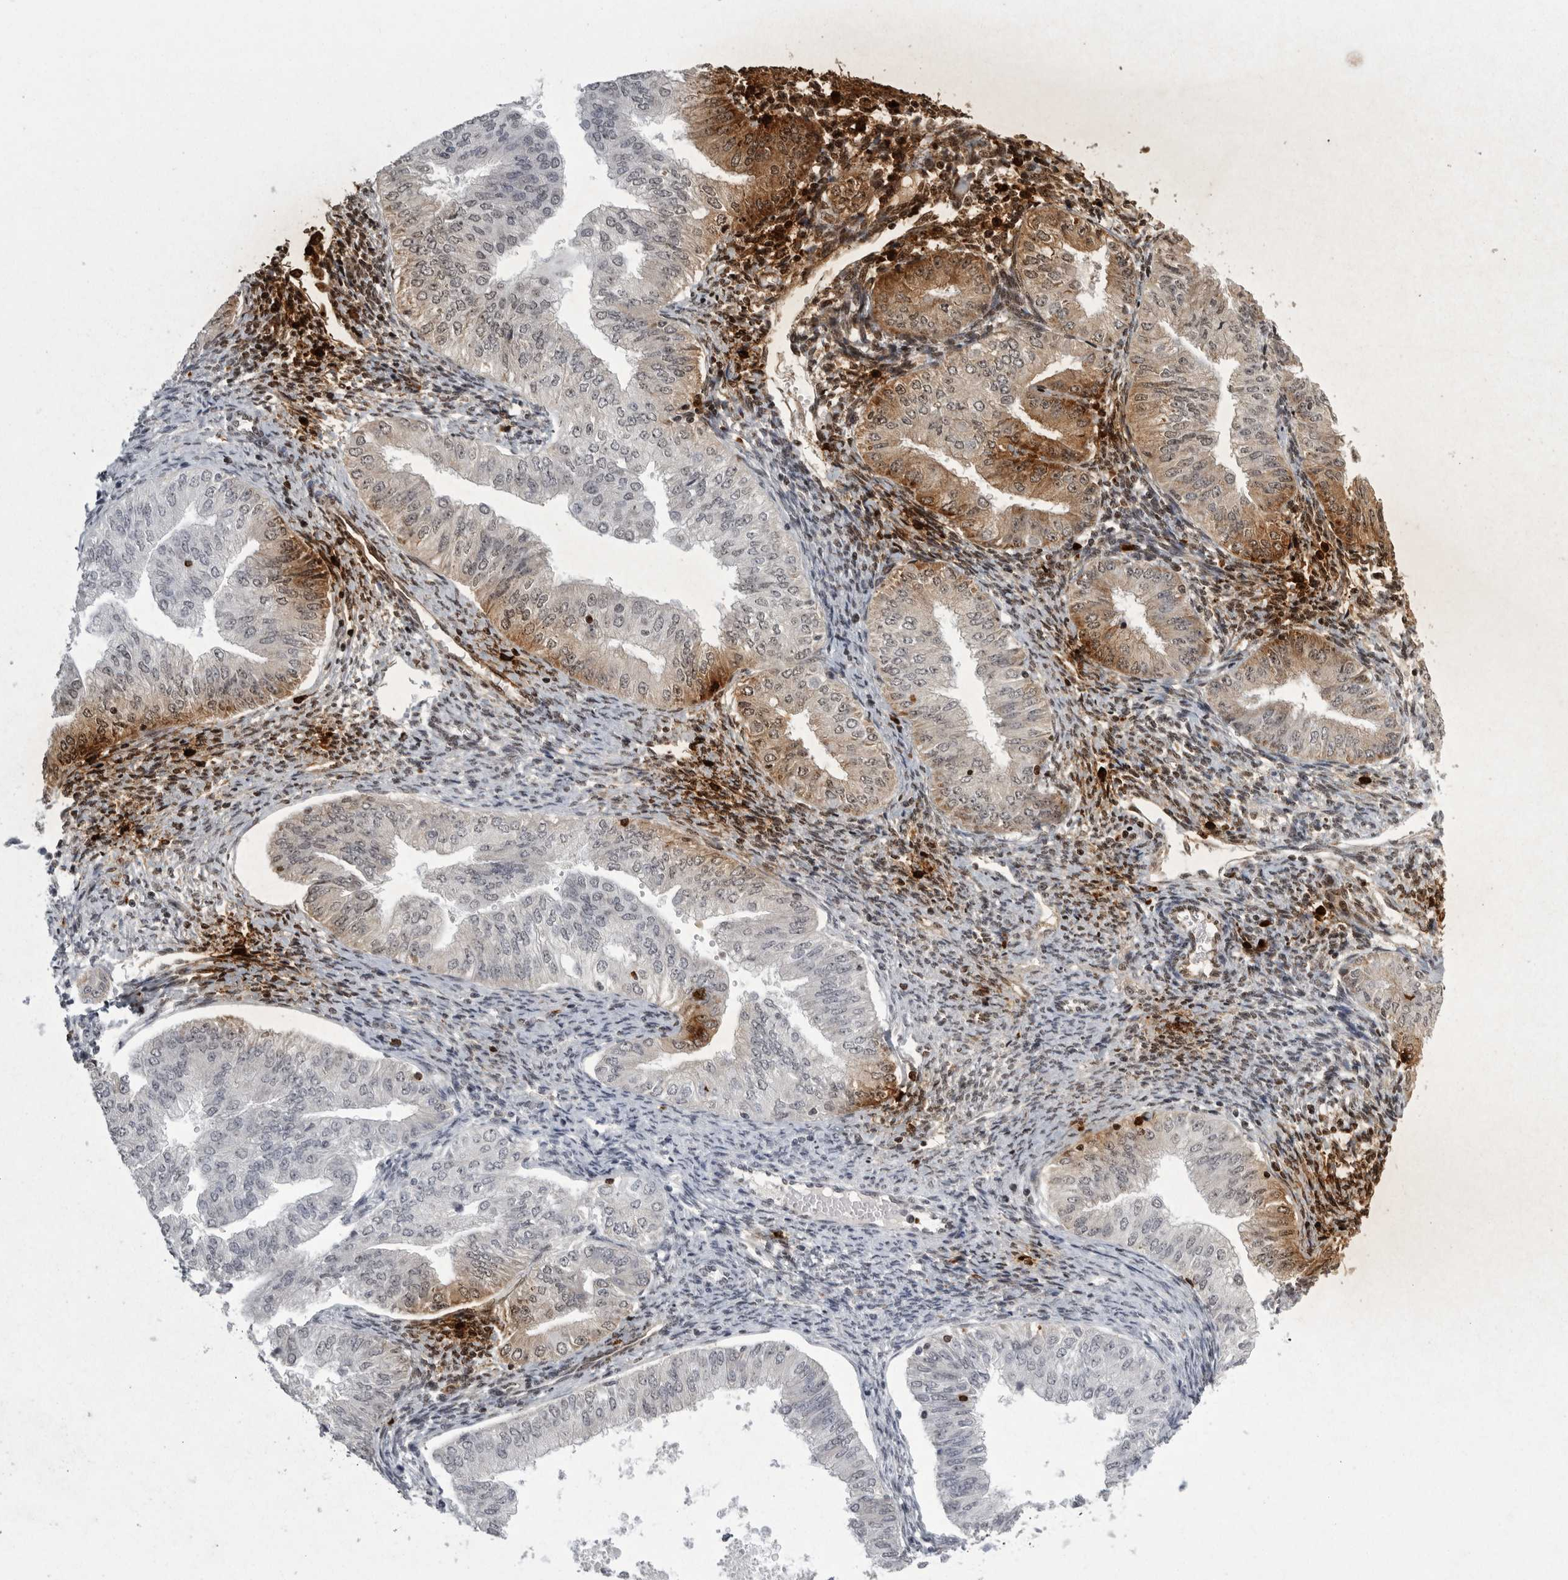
{"staining": {"intensity": "moderate", "quantity": "<25%", "location": "cytoplasmic/membranous,nuclear"}, "tissue": "endometrial cancer", "cell_type": "Tumor cells", "image_type": "cancer", "snomed": [{"axis": "morphology", "description": "Normal tissue, NOS"}, {"axis": "morphology", "description": "Adenocarcinoma, NOS"}, {"axis": "topography", "description": "Endometrium"}], "caption": "The immunohistochemical stain labels moderate cytoplasmic/membranous and nuclear staining in tumor cells of endometrial cancer (adenocarcinoma) tissue.", "gene": "GNLY", "patient": {"sex": "female", "age": 53}}